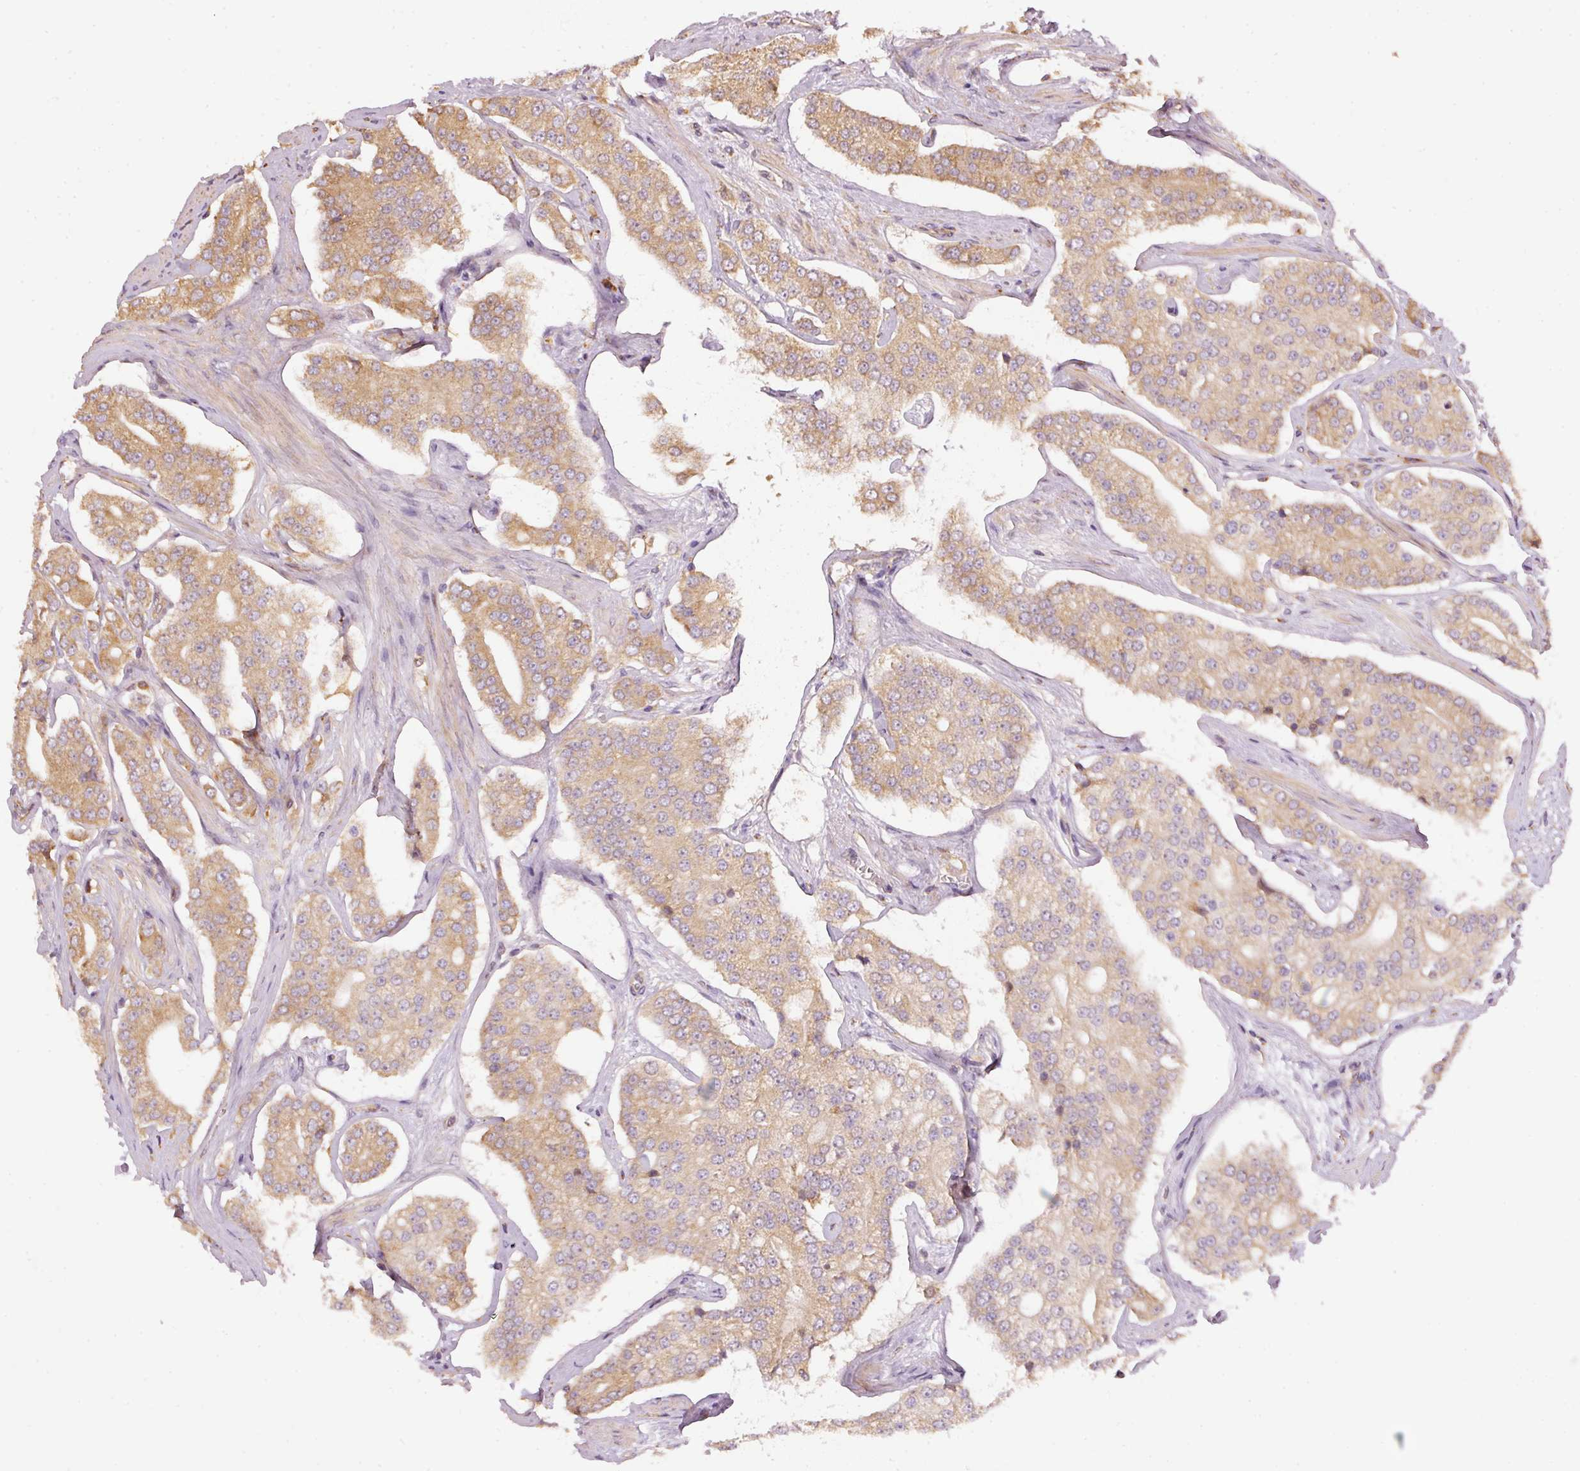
{"staining": {"intensity": "moderate", "quantity": ">75%", "location": "cytoplasmic/membranous"}, "tissue": "prostate cancer", "cell_type": "Tumor cells", "image_type": "cancer", "snomed": [{"axis": "morphology", "description": "Adenocarcinoma, High grade"}, {"axis": "topography", "description": "Prostate"}], "caption": "Prostate cancer tissue displays moderate cytoplasmic/membranous positivity in approximately >75% of tumor cells, visualized by immunohistochemistry.", "gene": "MTHFD1L", "patient": {"sex": "male", "age": 71}}